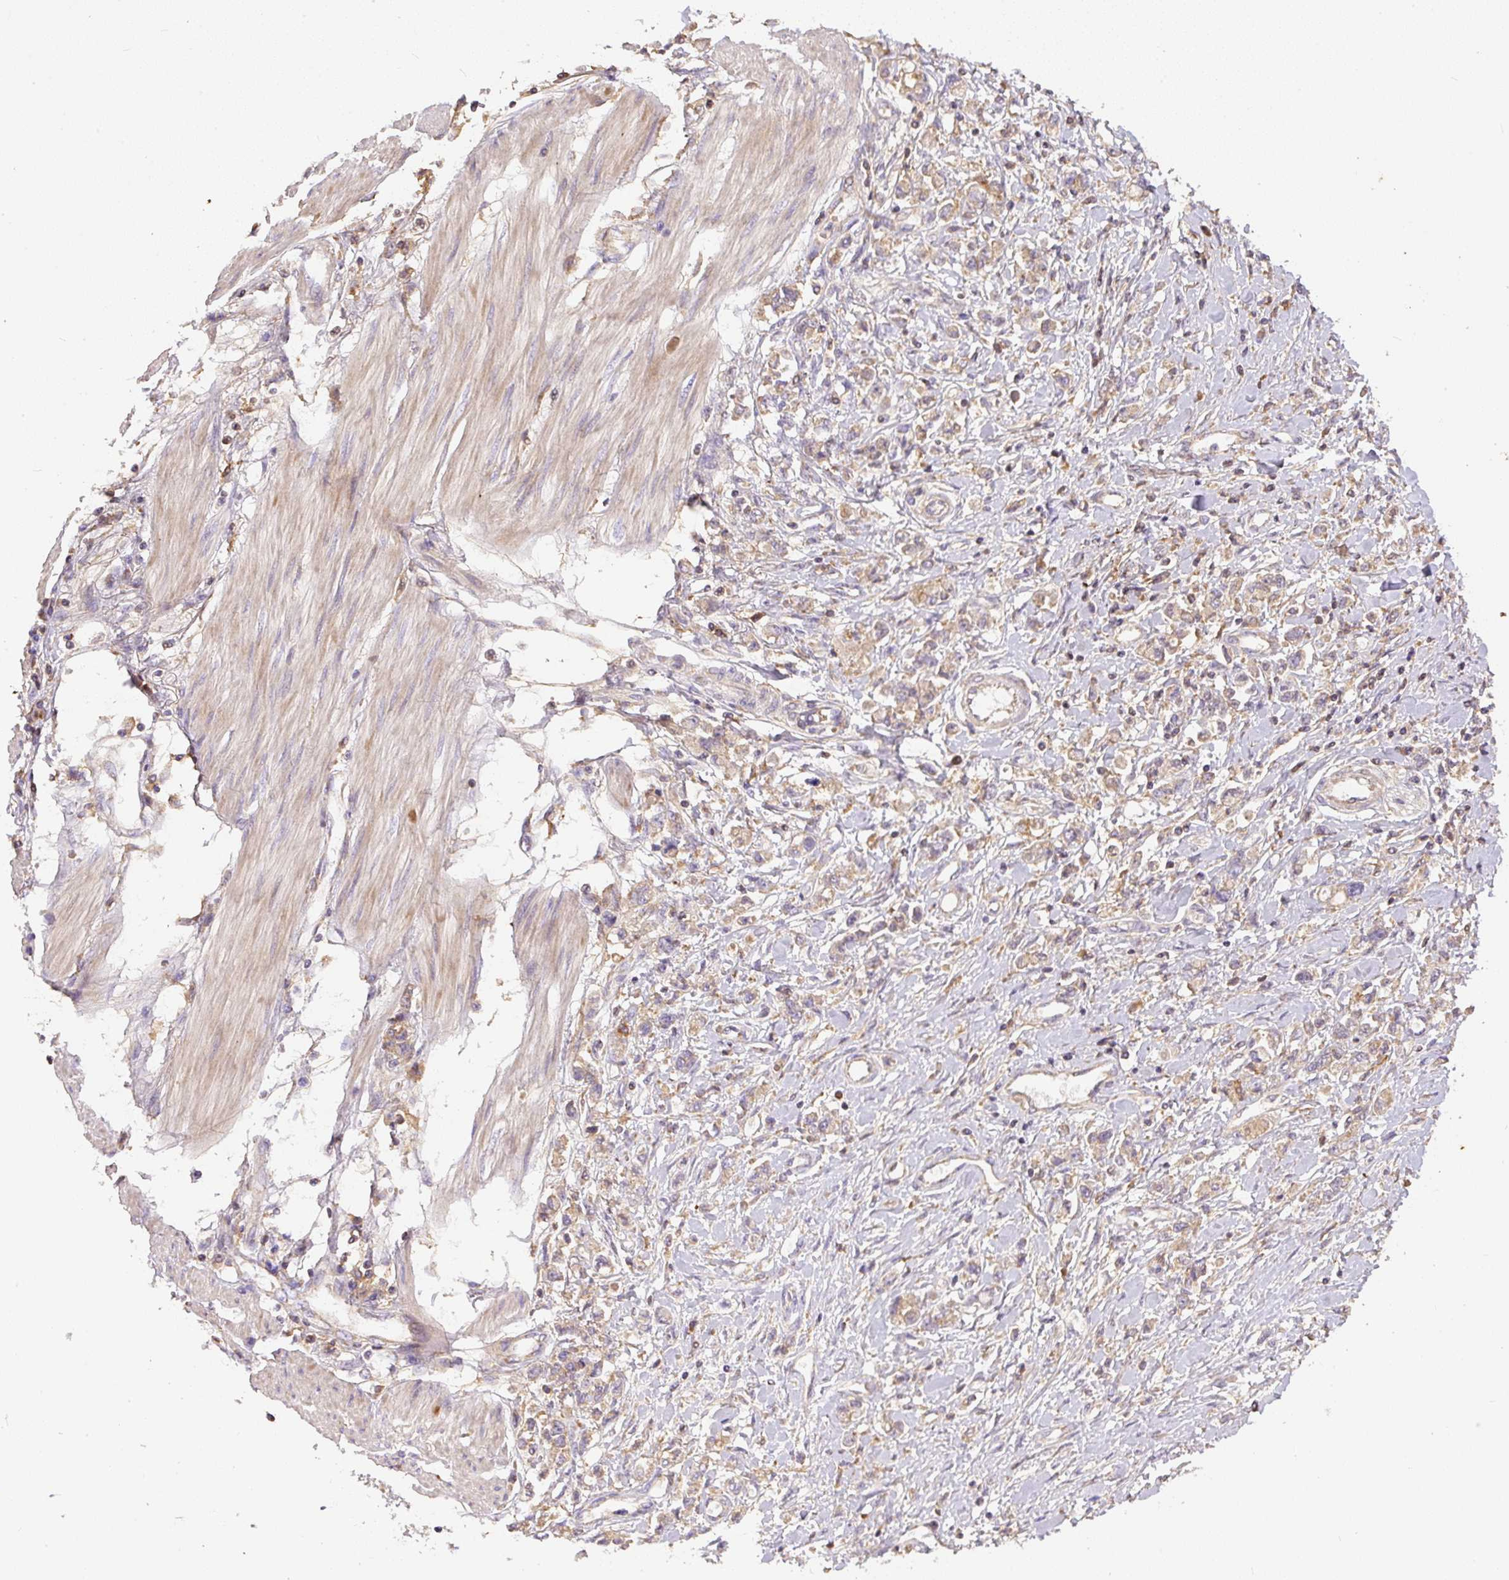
{"staining": {"intensity": "weak", "quantity": "<25%", "location": "cytoplasmic/membranous"}, "tissue": "stomach cancer", "cell_type": "Tumor cells", "image_type": "cancer", "snomed": [{"axis": "morphology", "description": "Adenocarcinoma, NOS"}, {"axis": "topography", "description": "Stomach"}], "caption": "Tumor cells show no significant staining in stomach cancer.", "gene": "DAPK1", "patient": {"sex": "female", "age": 76}}